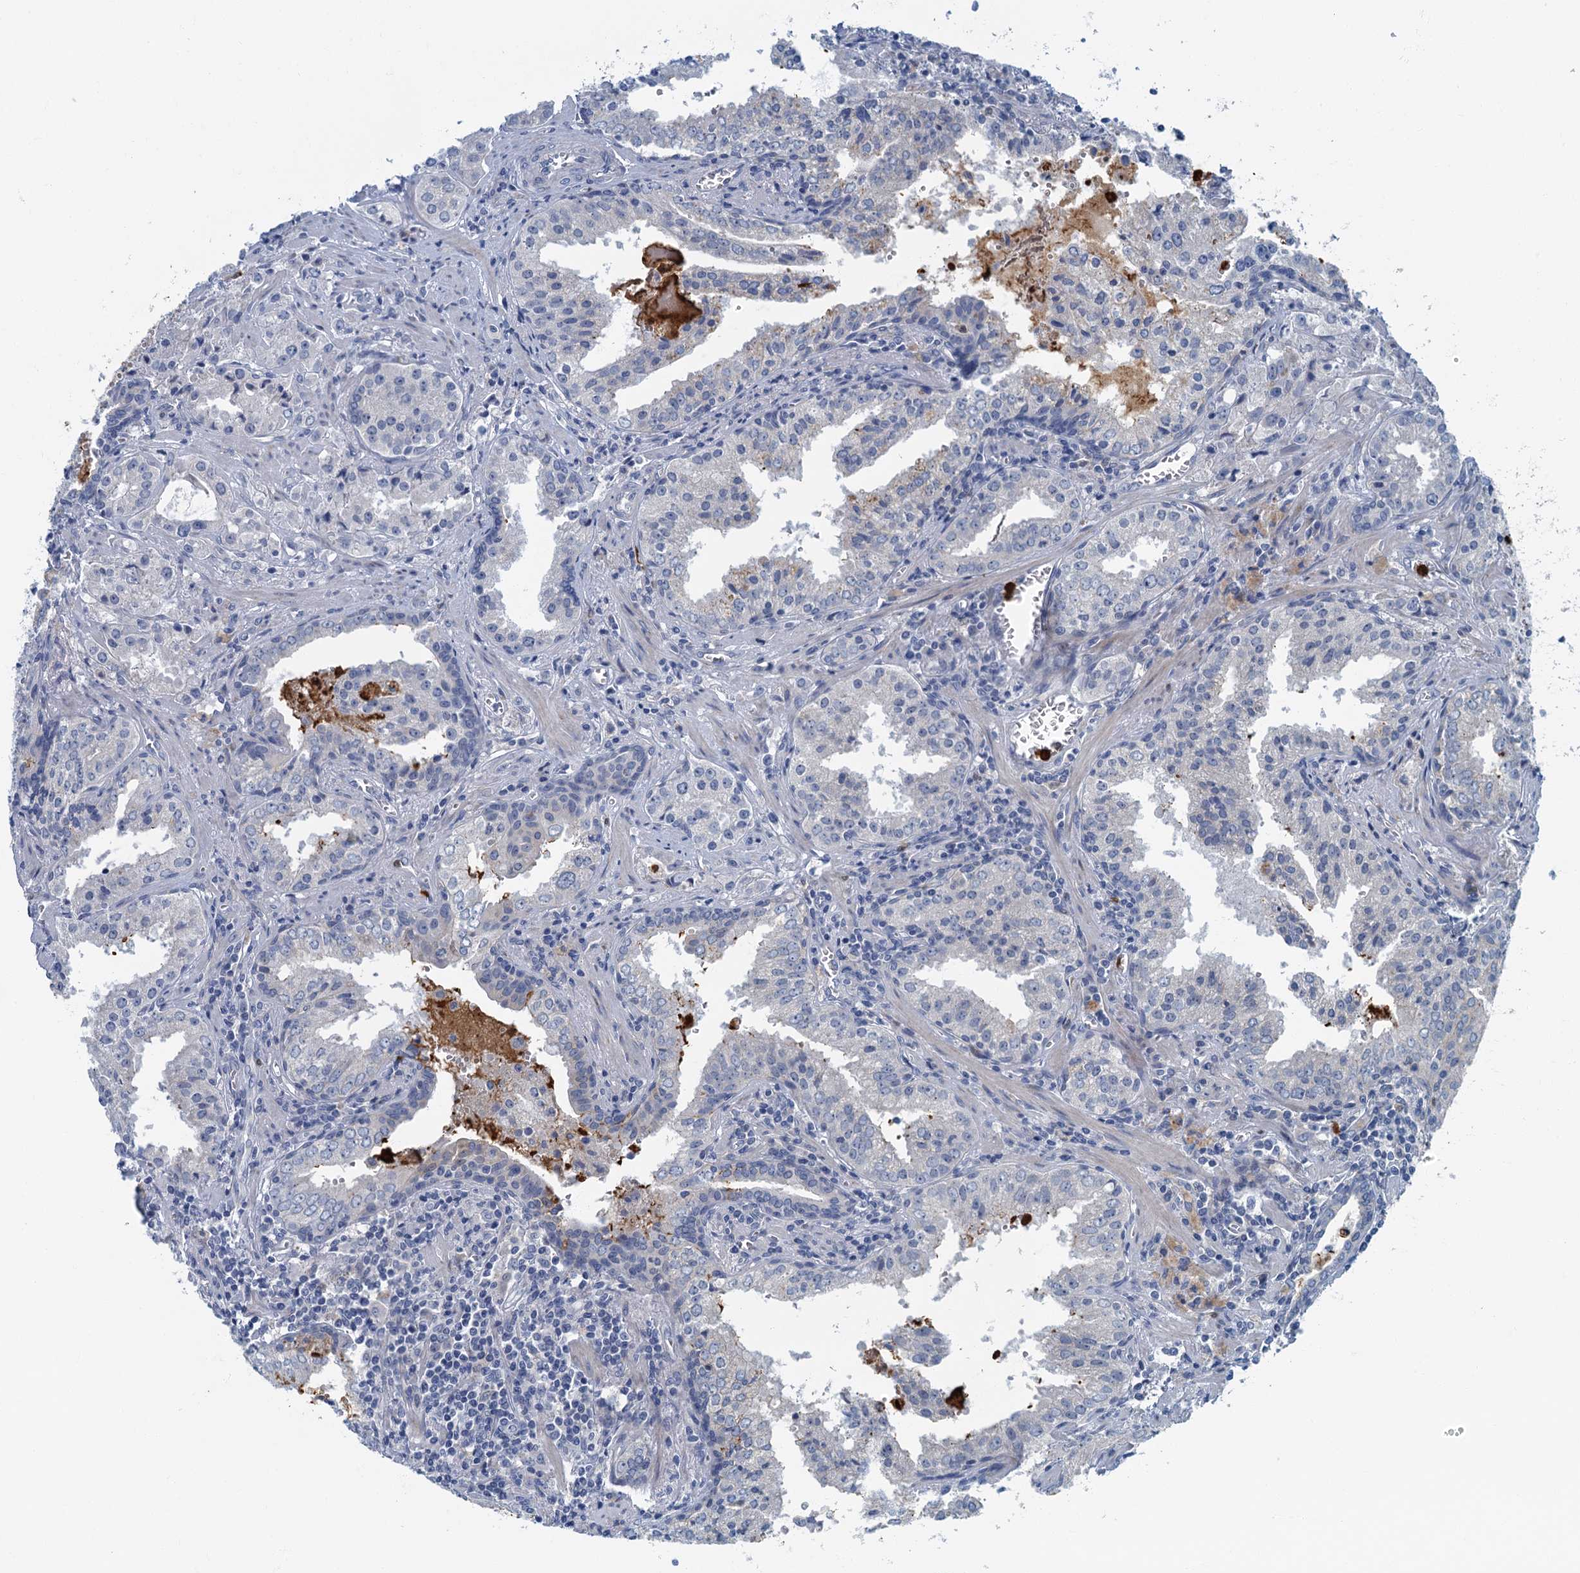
{"staining": {"intensity": "negative", "quantity": "none", "location": "none"}, "tissue": "prostate cancer", "cell_type": "Tumor cells", "image_type": "cancer", "snomed": [{"axis": "morphology", "description": "Adenocarcinoma, High grade"}, {"axis": "topography", "description": "Prostate"}], "caption": "Immunohistochemistry of human prostate cancer (adenocarcinoma (high-grade)) demonstrates no expression in tumor cells.", "gene": "ANKDD1A", "patient": {"sex": "male", "age": 68}}